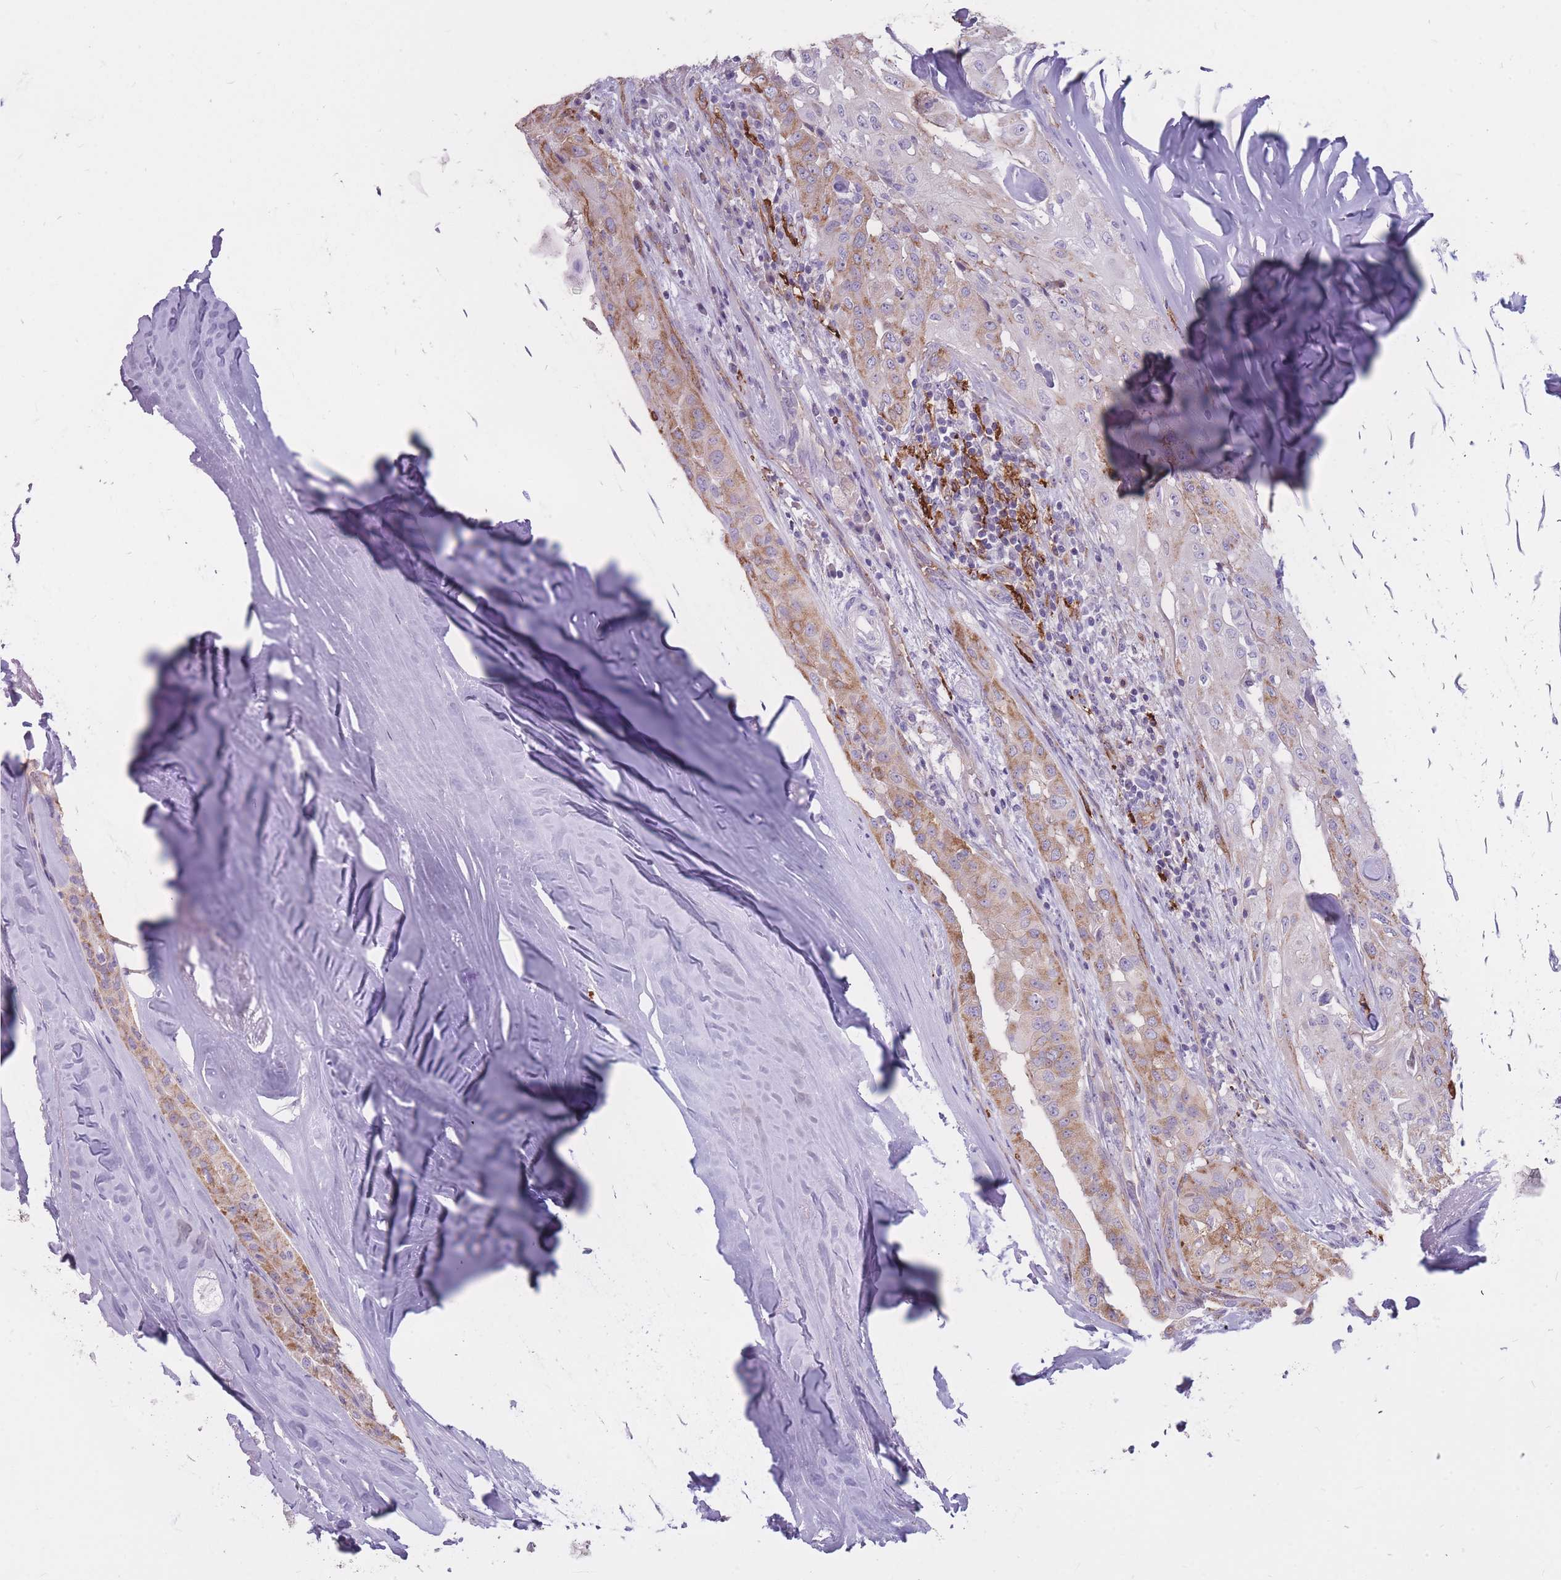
{"staining": {"intensity": "moderate", "quantity": "25%-75%", "location": "cytoplasmic/membranous"}, "tissue": "thyroid cancer", "cell_type": "Tumor cells", "image_type": "cancer", "snomed": [{"axis": "morphology", "description": "Papillary adenocarcinoma, NOS"}, {"axis": "topography", "description": "Thyroid gland"}], "caption": "Thyroid papillary adenocarcinoma tissue shows moderate cytoplasmic/membranous expression in about 25%-75% of tumor cells, visualized by immunohistochemistry.", "gene": "GNA11", "patient": {"sex": "female", "age": 59}}